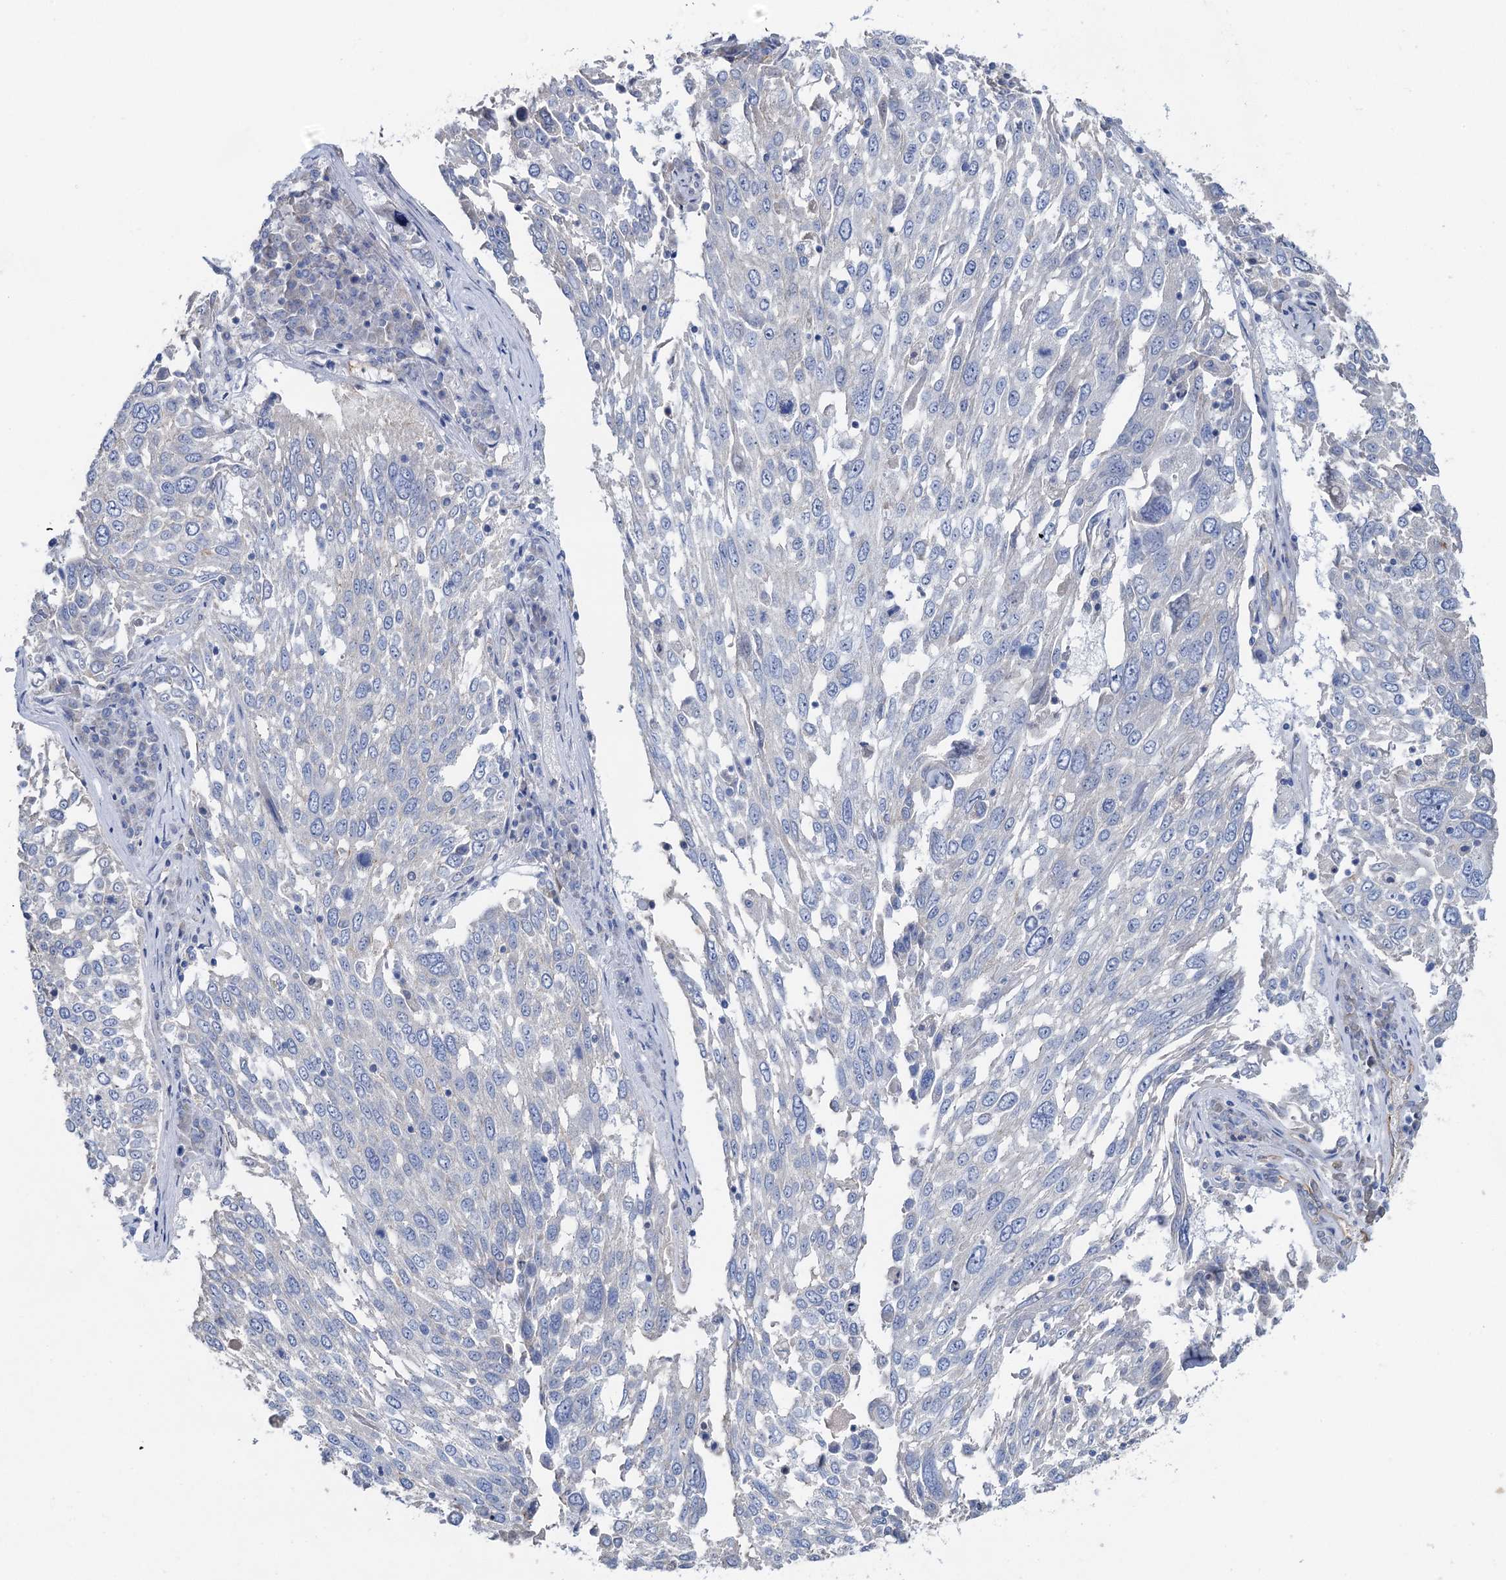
{"staining": {"intensity": "negative", "quantity": "none", "location": "none"}, "tissue": "lung cancer", "cell_type": "Tumor cells", "image_type": "cancer", "snomed": [{"axis": "morphology", "description": "Squamous cell carcinoma, NOS"}, {"axis": "topography", "description": "Lung"}], "caption": "Tumor cells are negative for protein expression in human squamous cell carcinoma (lung). (Immunohistochemistry, brightfield microscopy, high magnification).", "gene": "PLLP", "patient": {"sex": "male", "age": 65}}